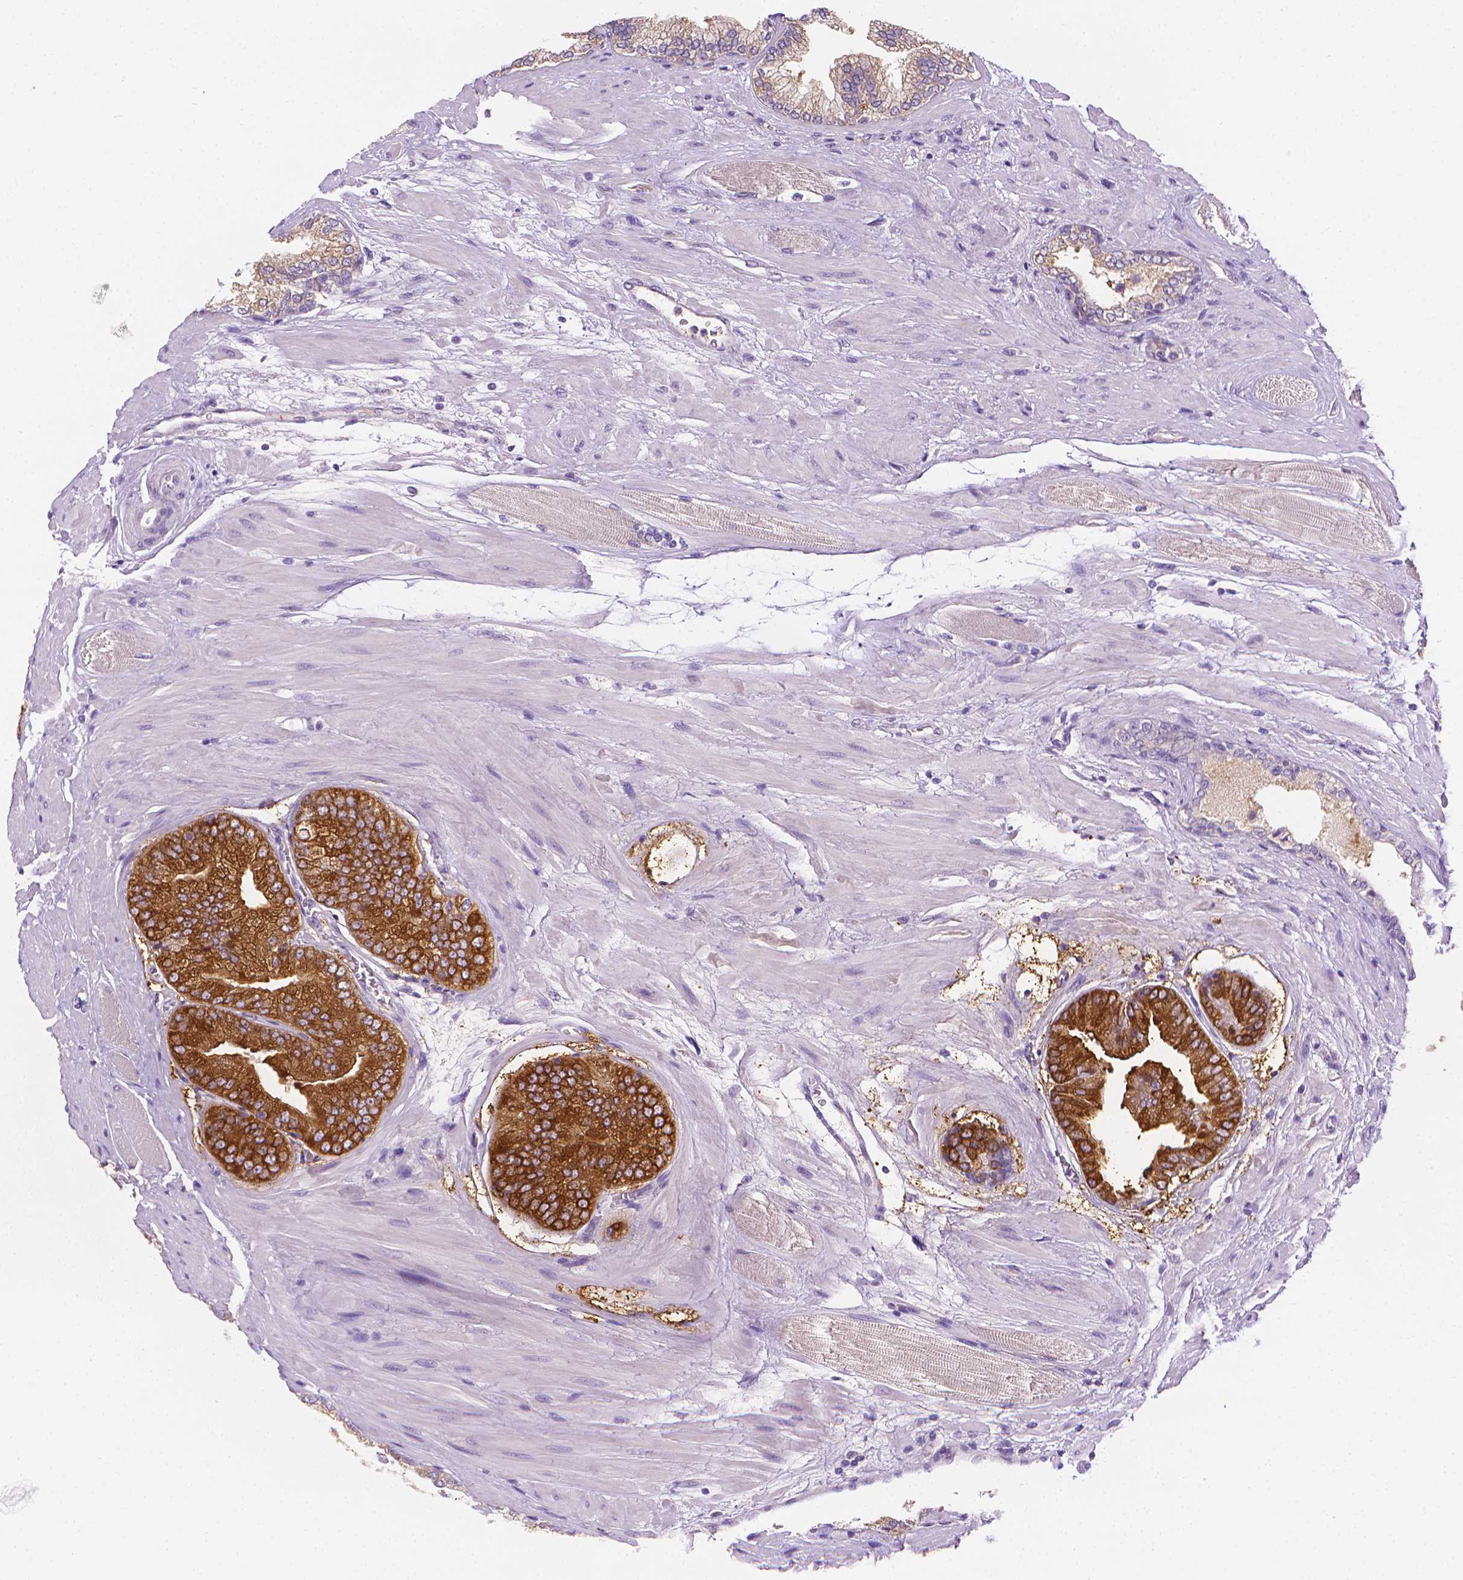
{"staining": {"intensity": "moderate", "quantity": ">75%", "location": "cytoplasmic/membranous"}, "tissue": "prostate cancer", "cell_type": "Tumor cells", "image_type": "cancer", "snomed": [{"axis": "morphology", "description": "Adenocarcinoma, High grade"}, {"axis": "topography", "description": "Prostate"}], "caption": "Immunohistochemical staining of human adenocarcinoma (high-grade) (prostate) displays medium levels of moderate cytoplasmic/membranous positivity in about >75% of tumor cells. (brown staining indicates protein expression, while blue staining denotes nuclei).", "gene": "FASN", "patient": {"sex": "male", "age": 64}}